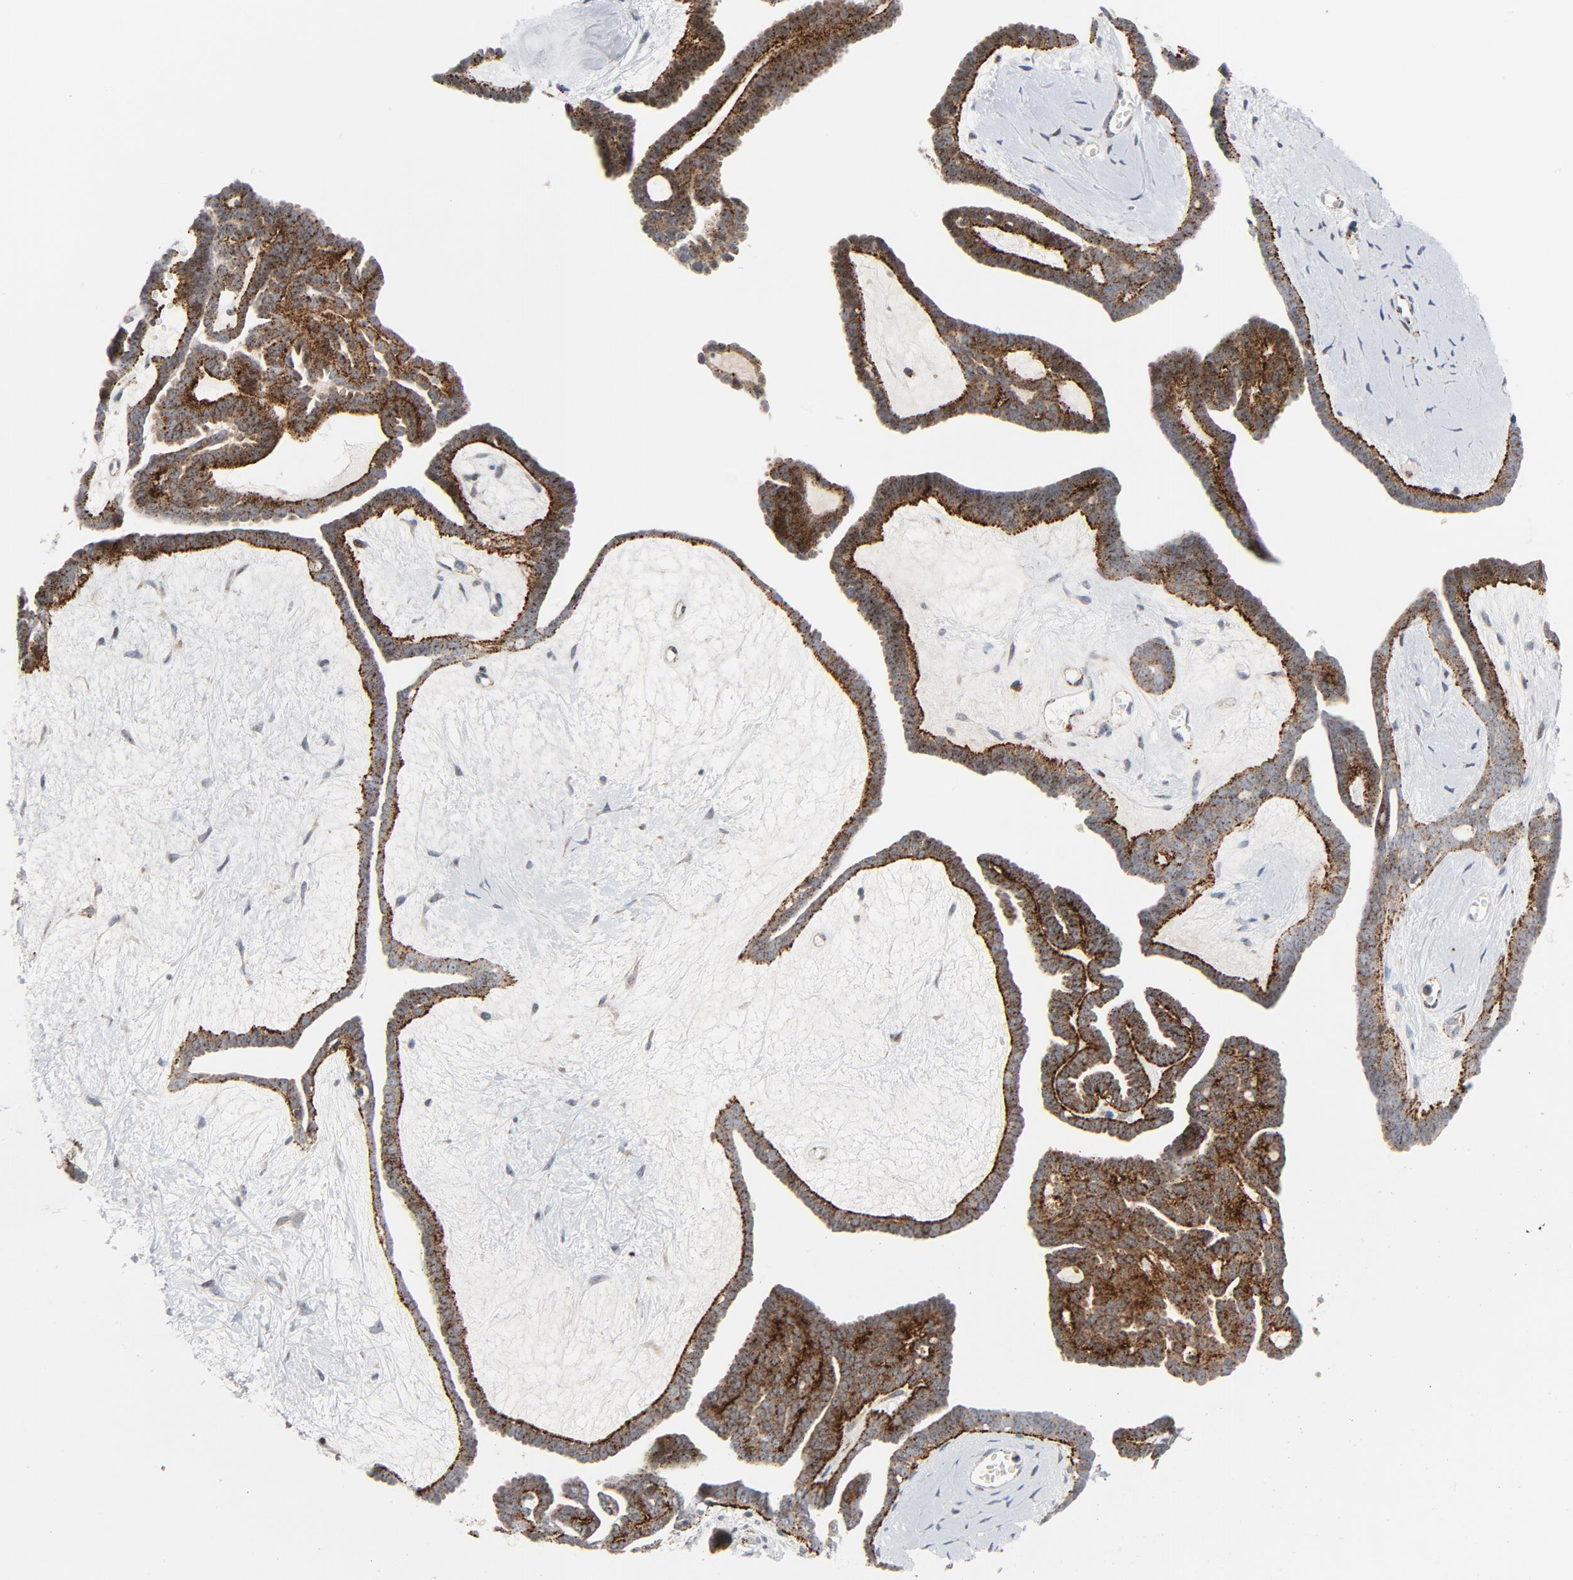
{"staining": {"intensity": "strong", "quantity": ">75%", "location": "cytoplasmic/membranous"}, "tissue": "ovarian cancer", "cell_type": "Tumor cells", "image_type": "cancer", "snomed": [{"axis": "morphology", "description": "Cystadenocarcinoma, mucinous, NOS"}, {"axis": "topography", "description": "Ovary"}], "caption": "Immunohistochemistry (DAB) staining of human mucinous cystadenocarcinoma (ovarian) demonstrates strong cytoplasmic/membranous protein expression in about >75% of tumor cells.", "gene": "AKT2", "patient": {"sex": "female", "age": 36}}